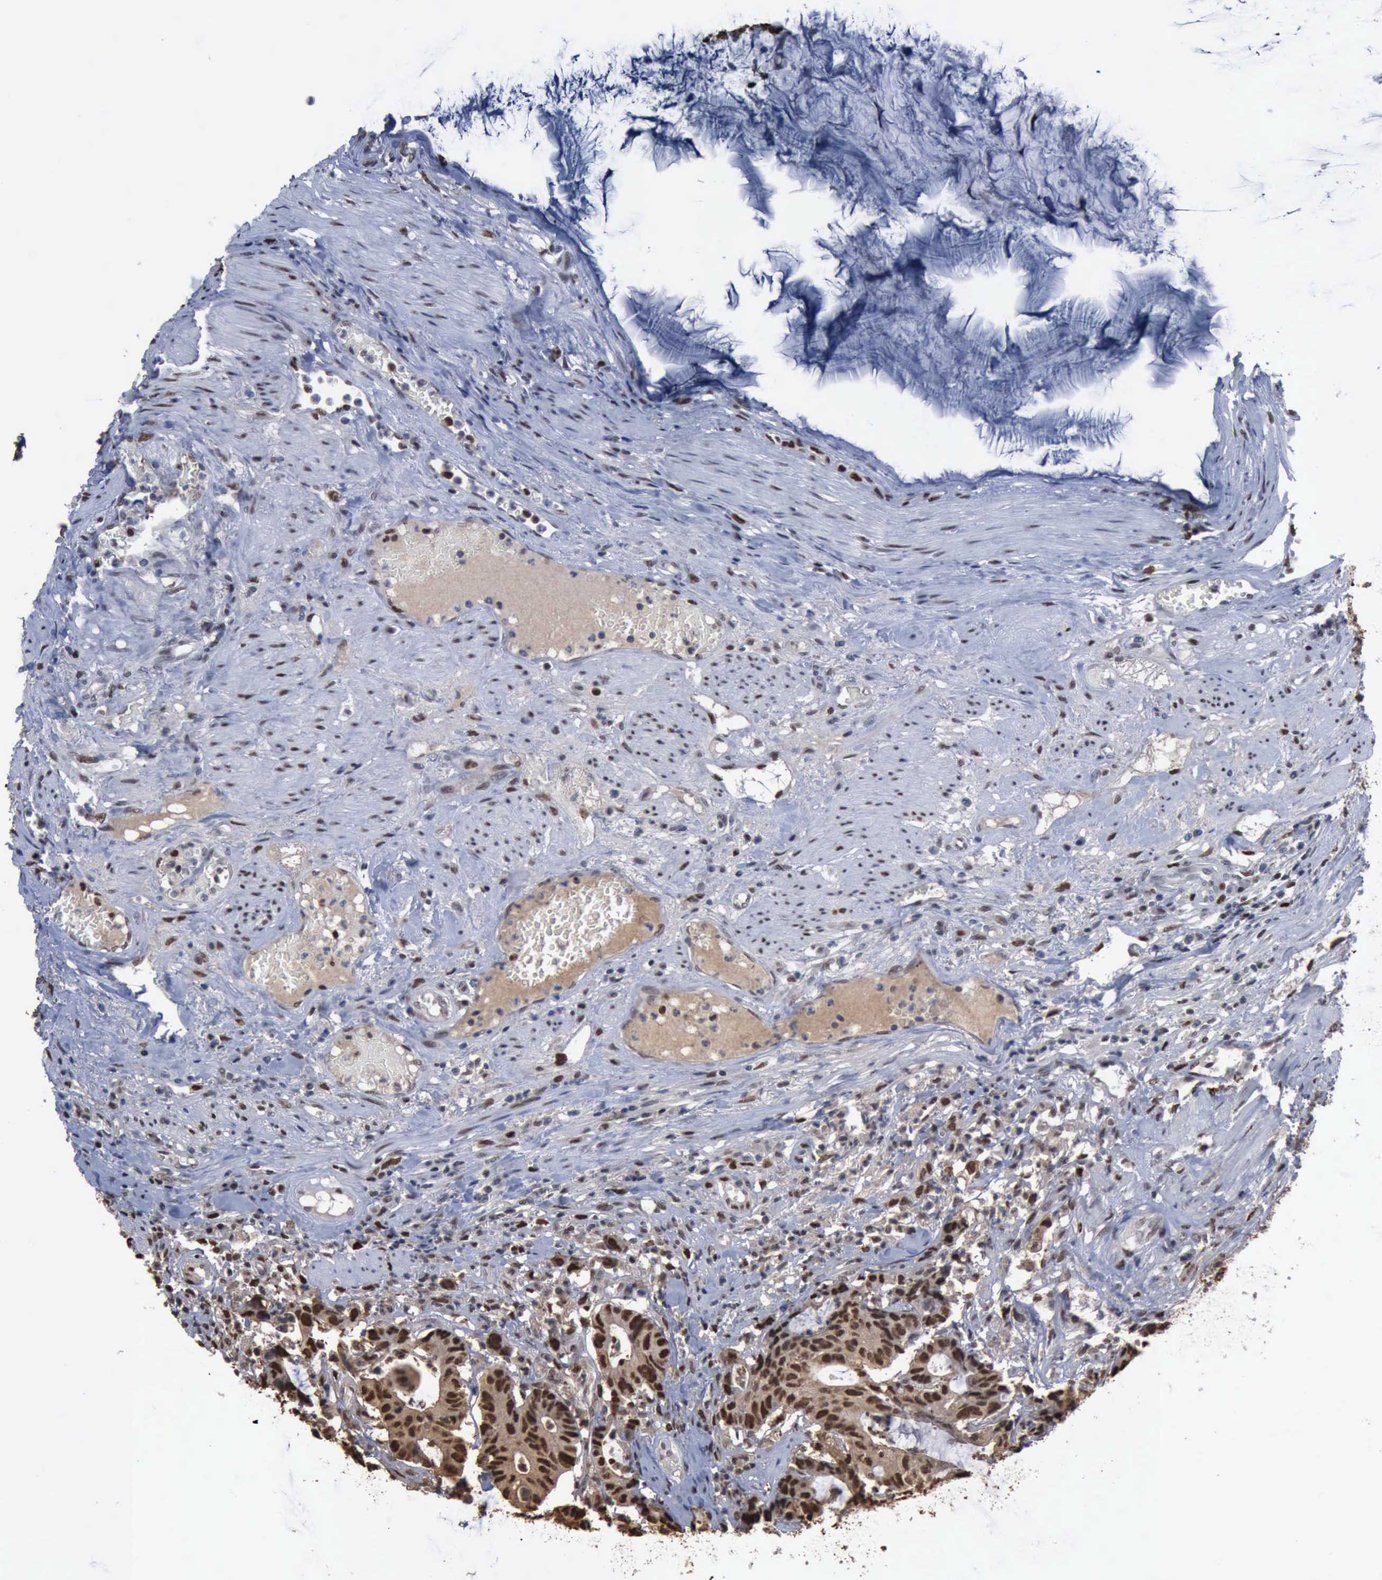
{"staining": {"intensity": "moderate", "quantity": "25%-75%", "location": "nuclear"}, "tissue": "colorectal cancer", "cell_type": "Tumor cells", "image_type": "cancer", "snomed": [{"axis": "morphology", "description": "Adenocarcinoma, NOS"}, {"axis": "topography", "description": "Colon"}], "caption": "This is a photomicrograph of immunohistochemistry (IHC) staining of colorectal cancer, which shows moderate staining in the nuclear of tumor cells.", "gene": "PCNA", "patient": {"sex": "female", "age": 84}}